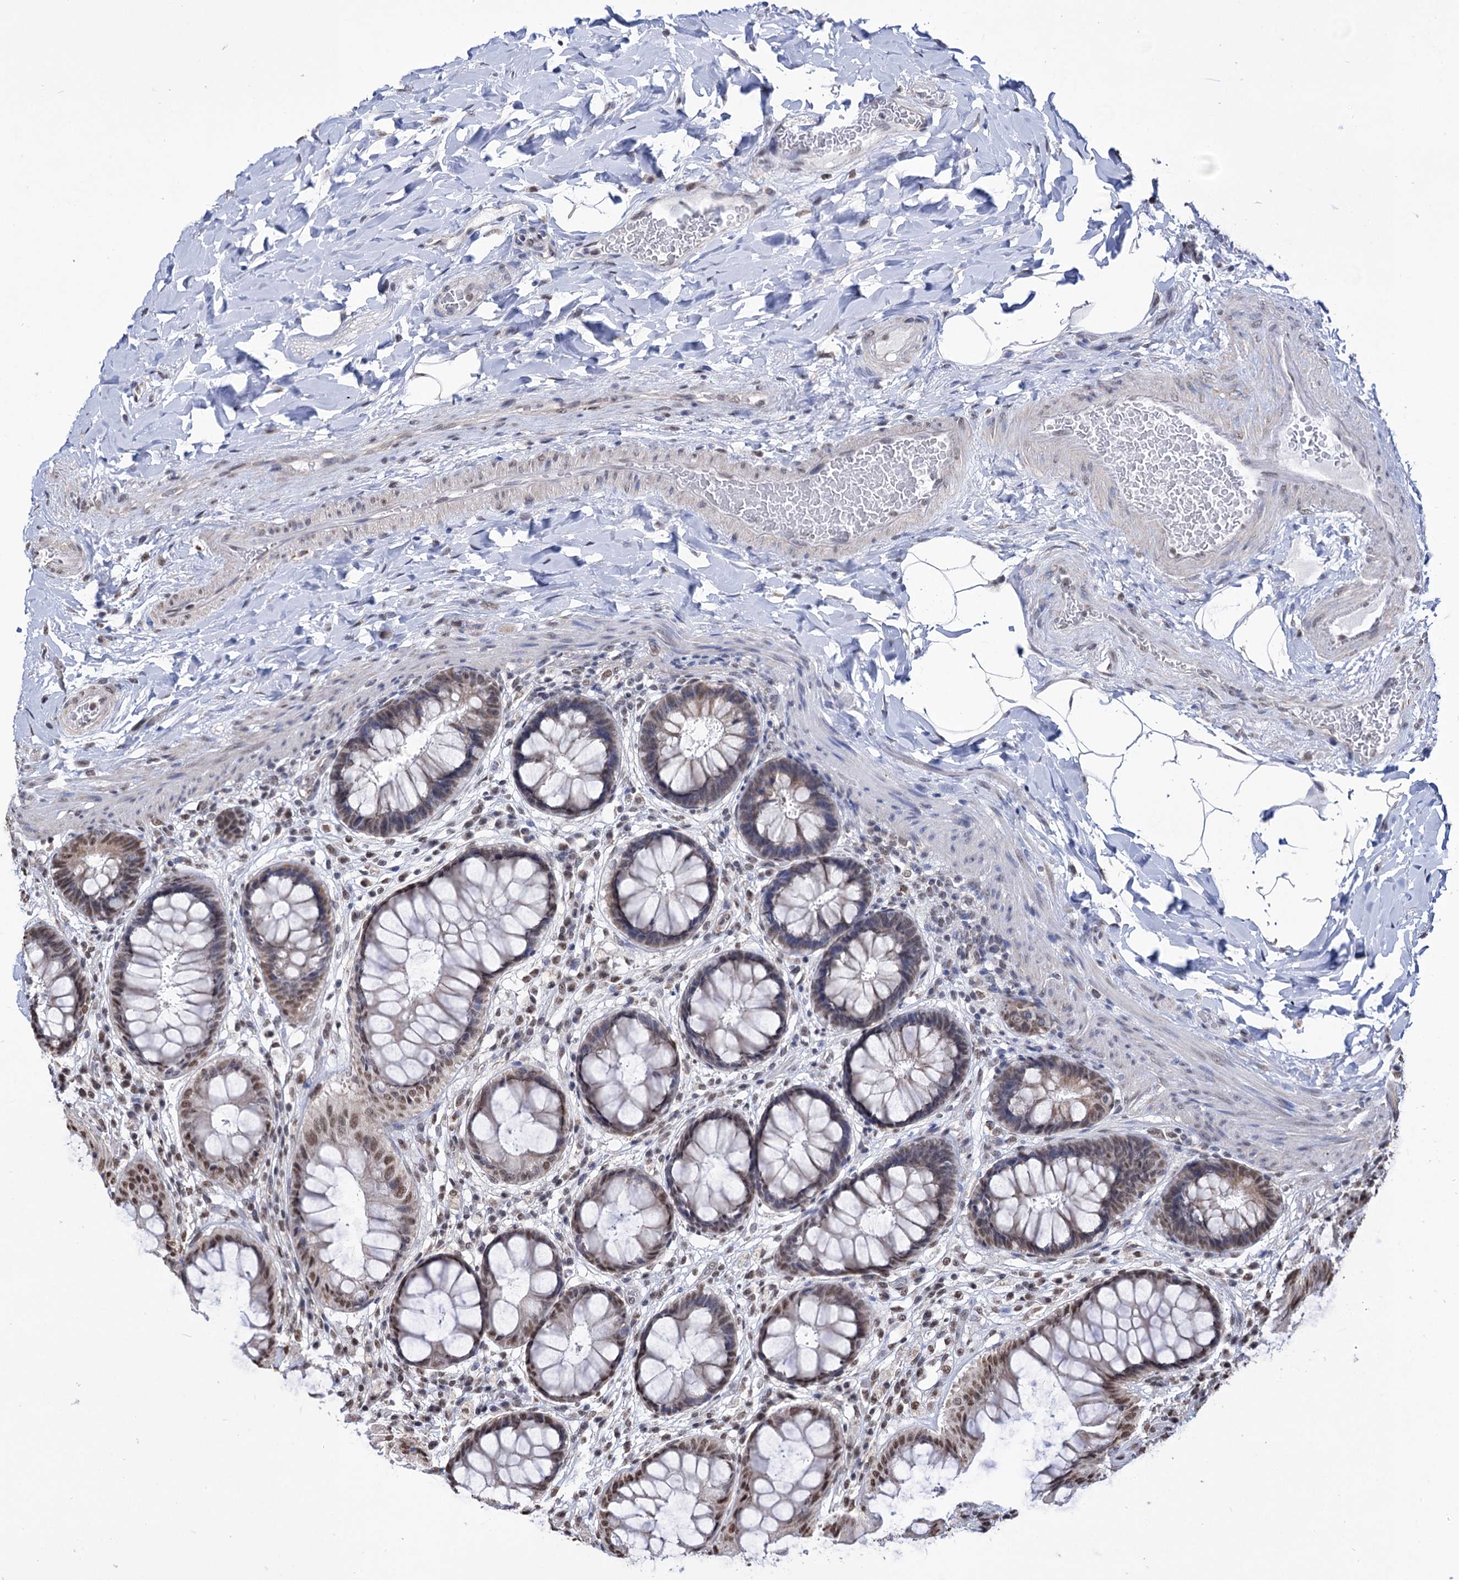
{"staining": {"intensity": "moderate", "quantity": "25%-75%", "location": "nuclear"}, "tissue": "rectum", "cell_type": "Glandular cells", "image_type": "normal", "snomed": [{"axis": "morphology", "description": "Normal tissue, NOS"}, {"axis": "topography", "description": "Rectum"}], "caption": "Rectum was stained to show a protein in brown. There is medium levels of moderate nuclear expression in approximately 25%-75% of glandular cells.", "gene": "ABHD10", "patient": {"sex": "female", "age": 46}}